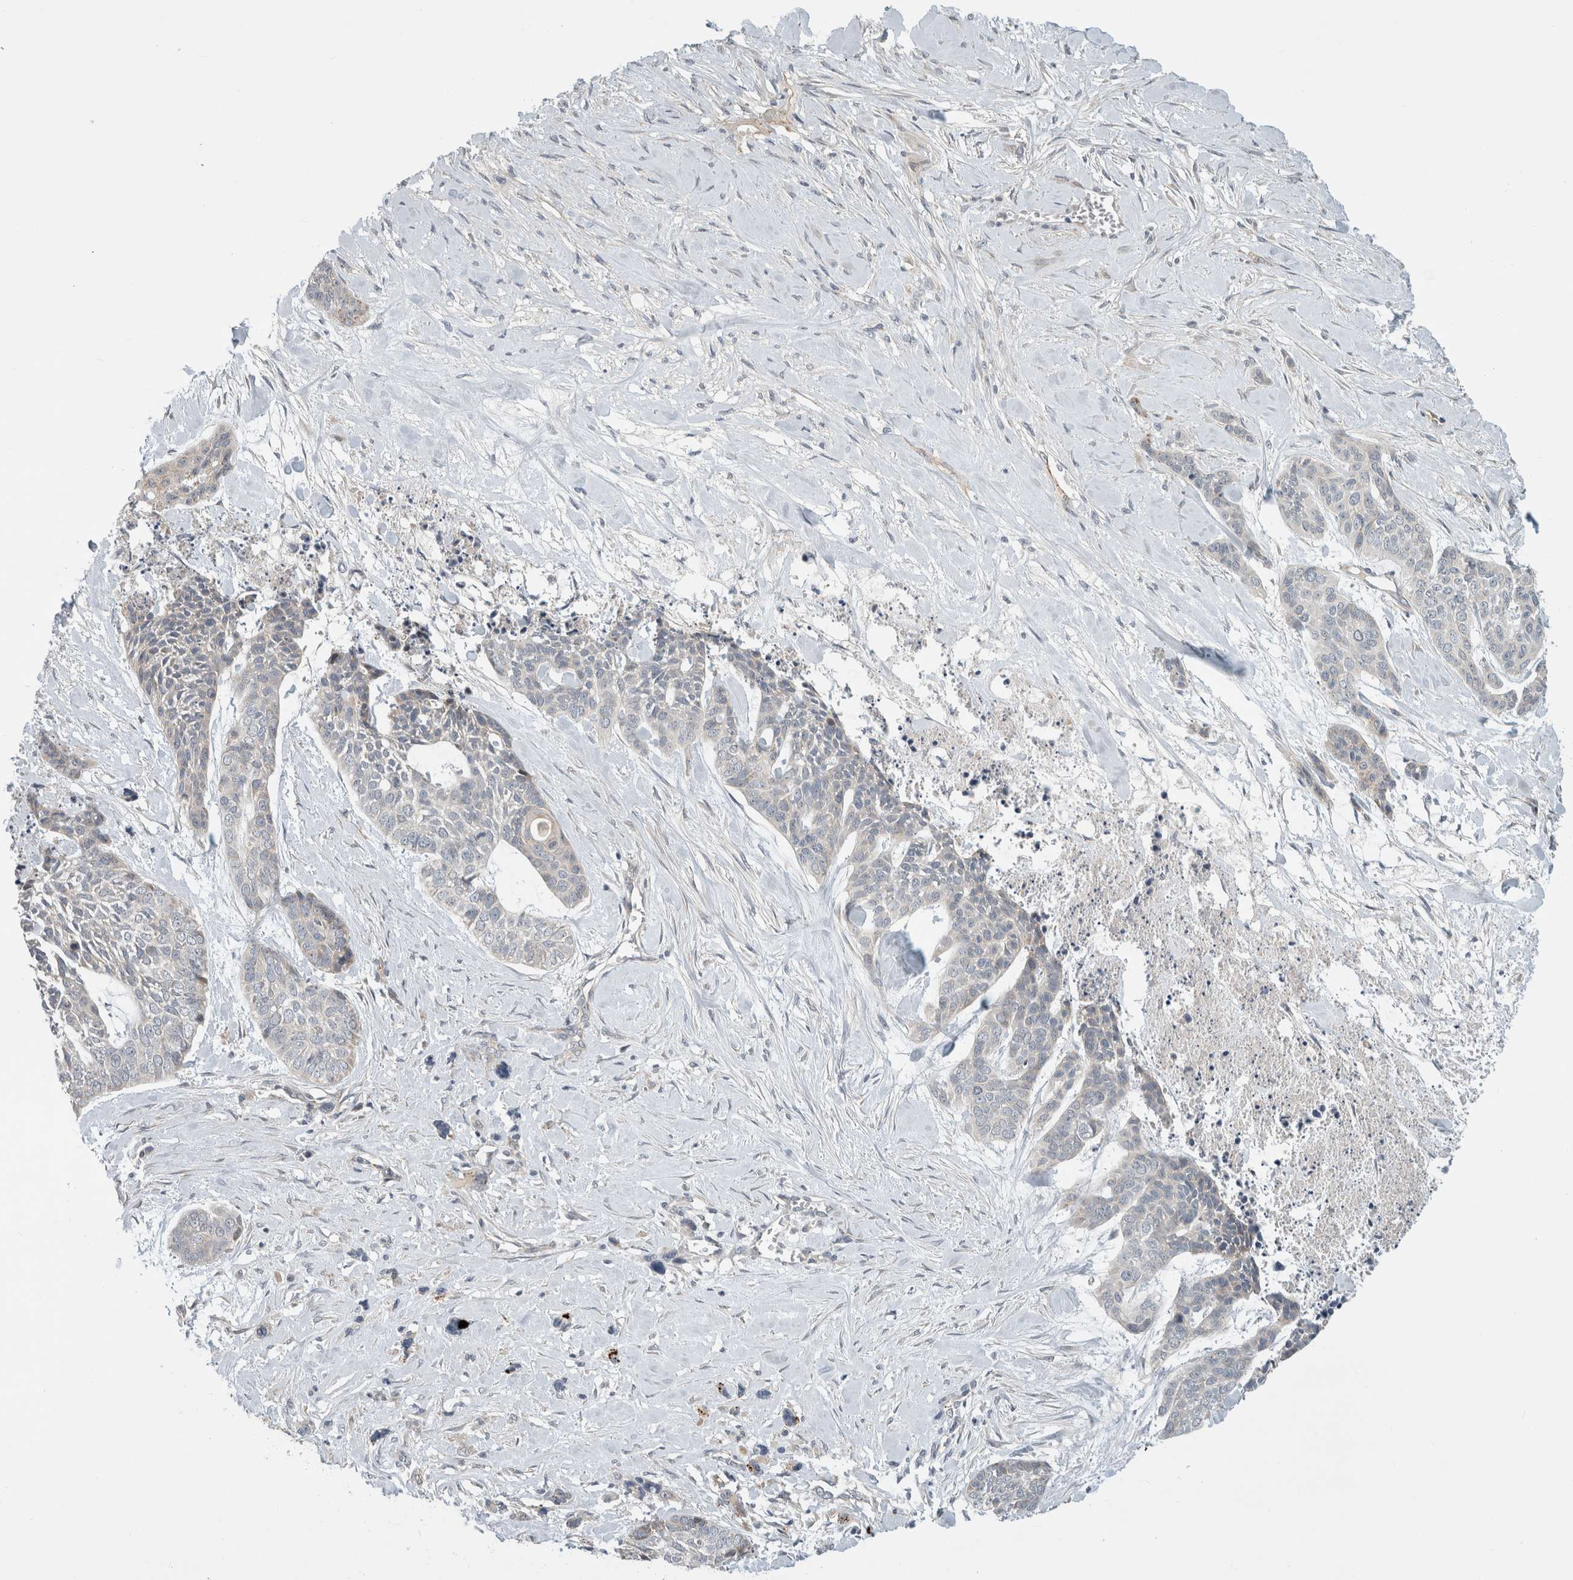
{"staining": {"intensity": "negative", "quantity": "none", "location": "none"}, "tissue": "skin cancer", "cell_type": "Tumor cells", "image_type": "cancer", "snomed": [{"axis": "morphology", "description": "Basal cell carcinoma"}, {"axis": "topography", "description": "Skin"}], "caption": "This is an immunohistochemistry photomicrograph of human skin basal cell carcinoma. There is no positivity in tumor cells.", "gene": "KPNA5", "patient": {"sex": "female", "age": 64}}